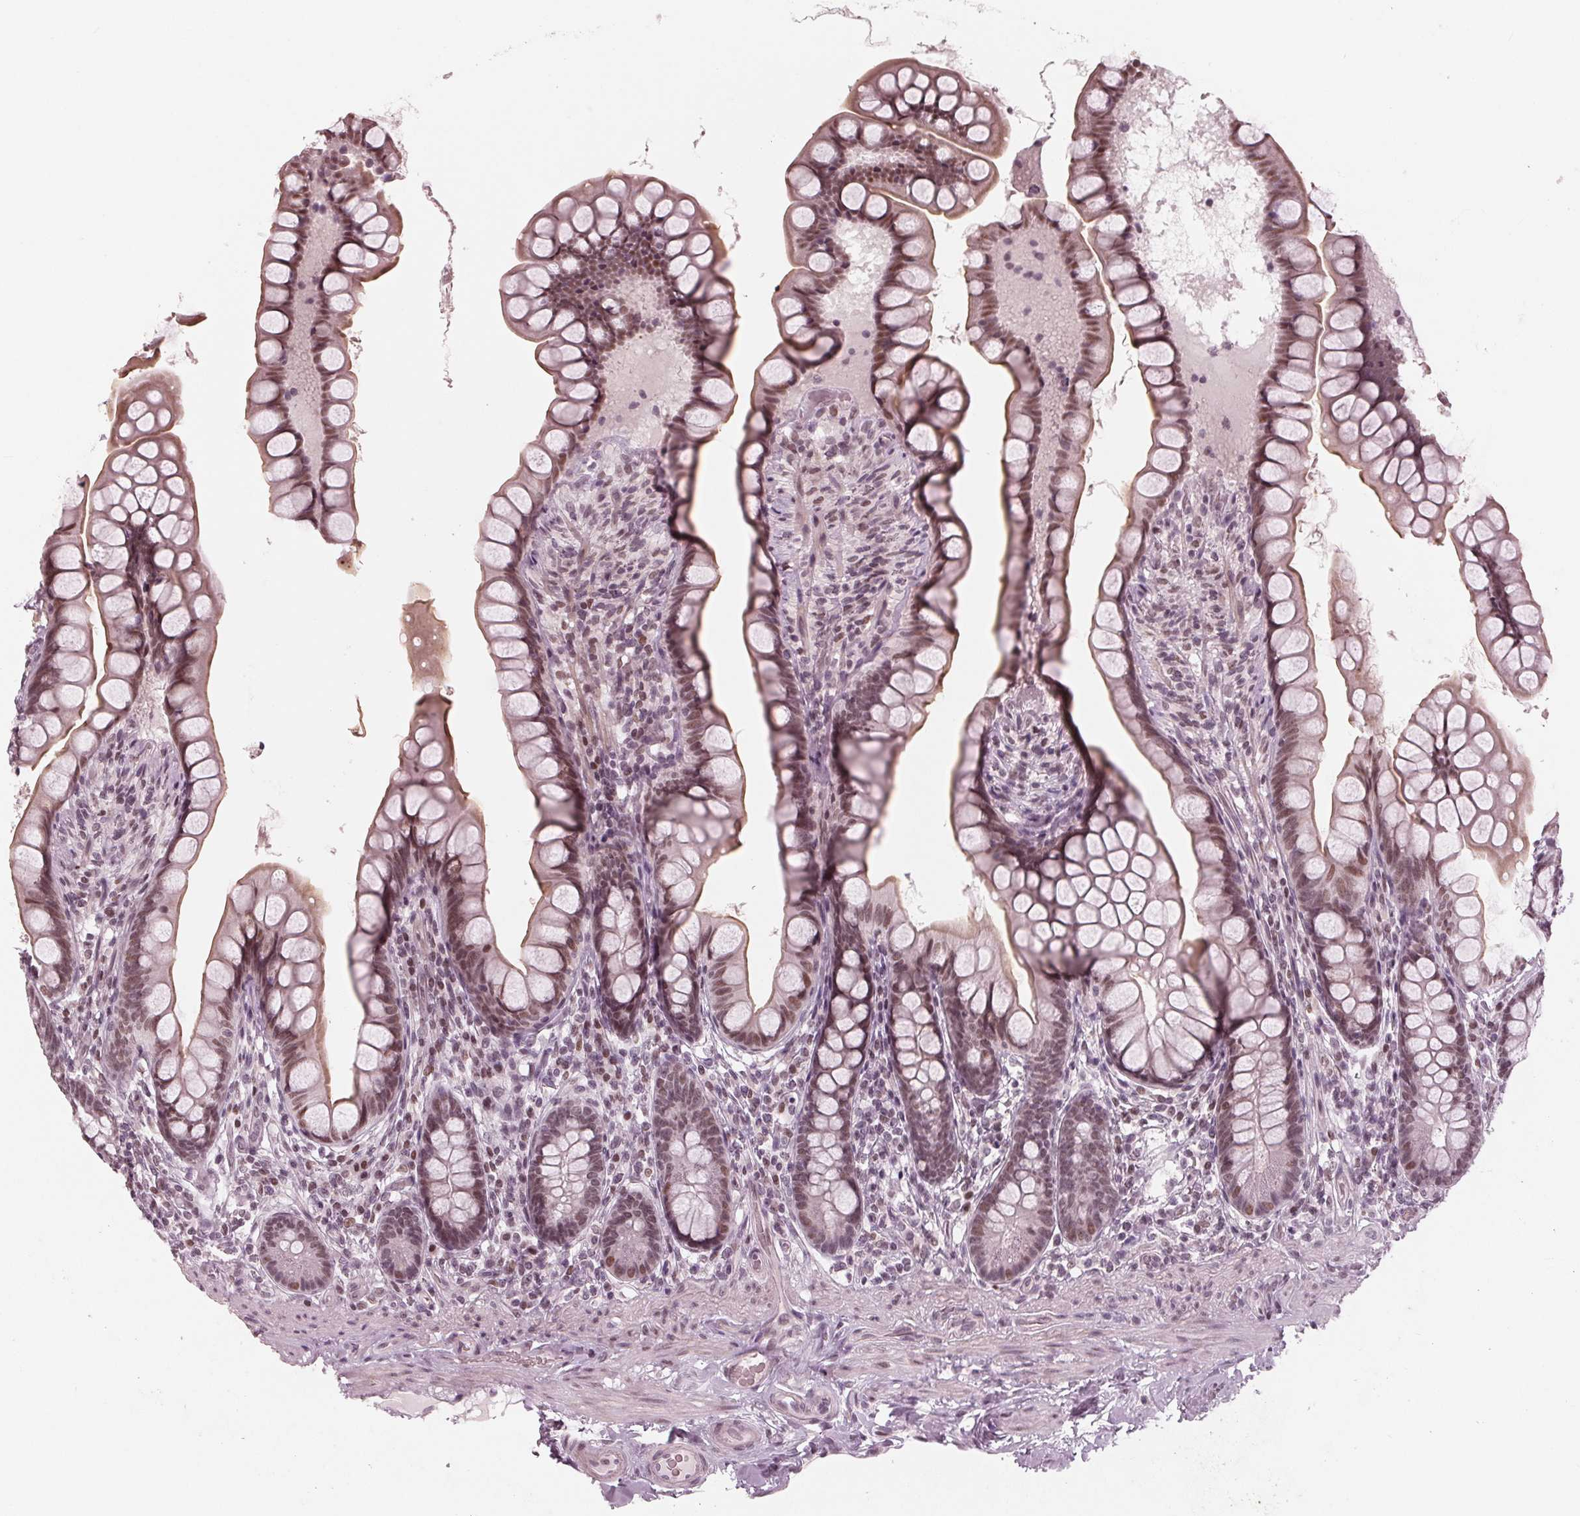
{"staining": {"intensity": "weak", "quantity": ">75%", "location": "cytoplasmic/membranous,nuclear"}, "tissue": "small intestine", "cell_type": "Glandular cells", "image_type": "normal", "snomed": [{"axis": "morphology", "description": "Normal tissue, NOS"}, {"axis": "topography", "description": "Small intestine"}], "caption": "Small intestine stained with immunohistochemistry (IHC) reveals weak cytoplasmic/membranous,nuclear positivity in about >75% of glandular cells.", "gene": "DNMT3L", "patient": {"sex": "male", "age": 70}}